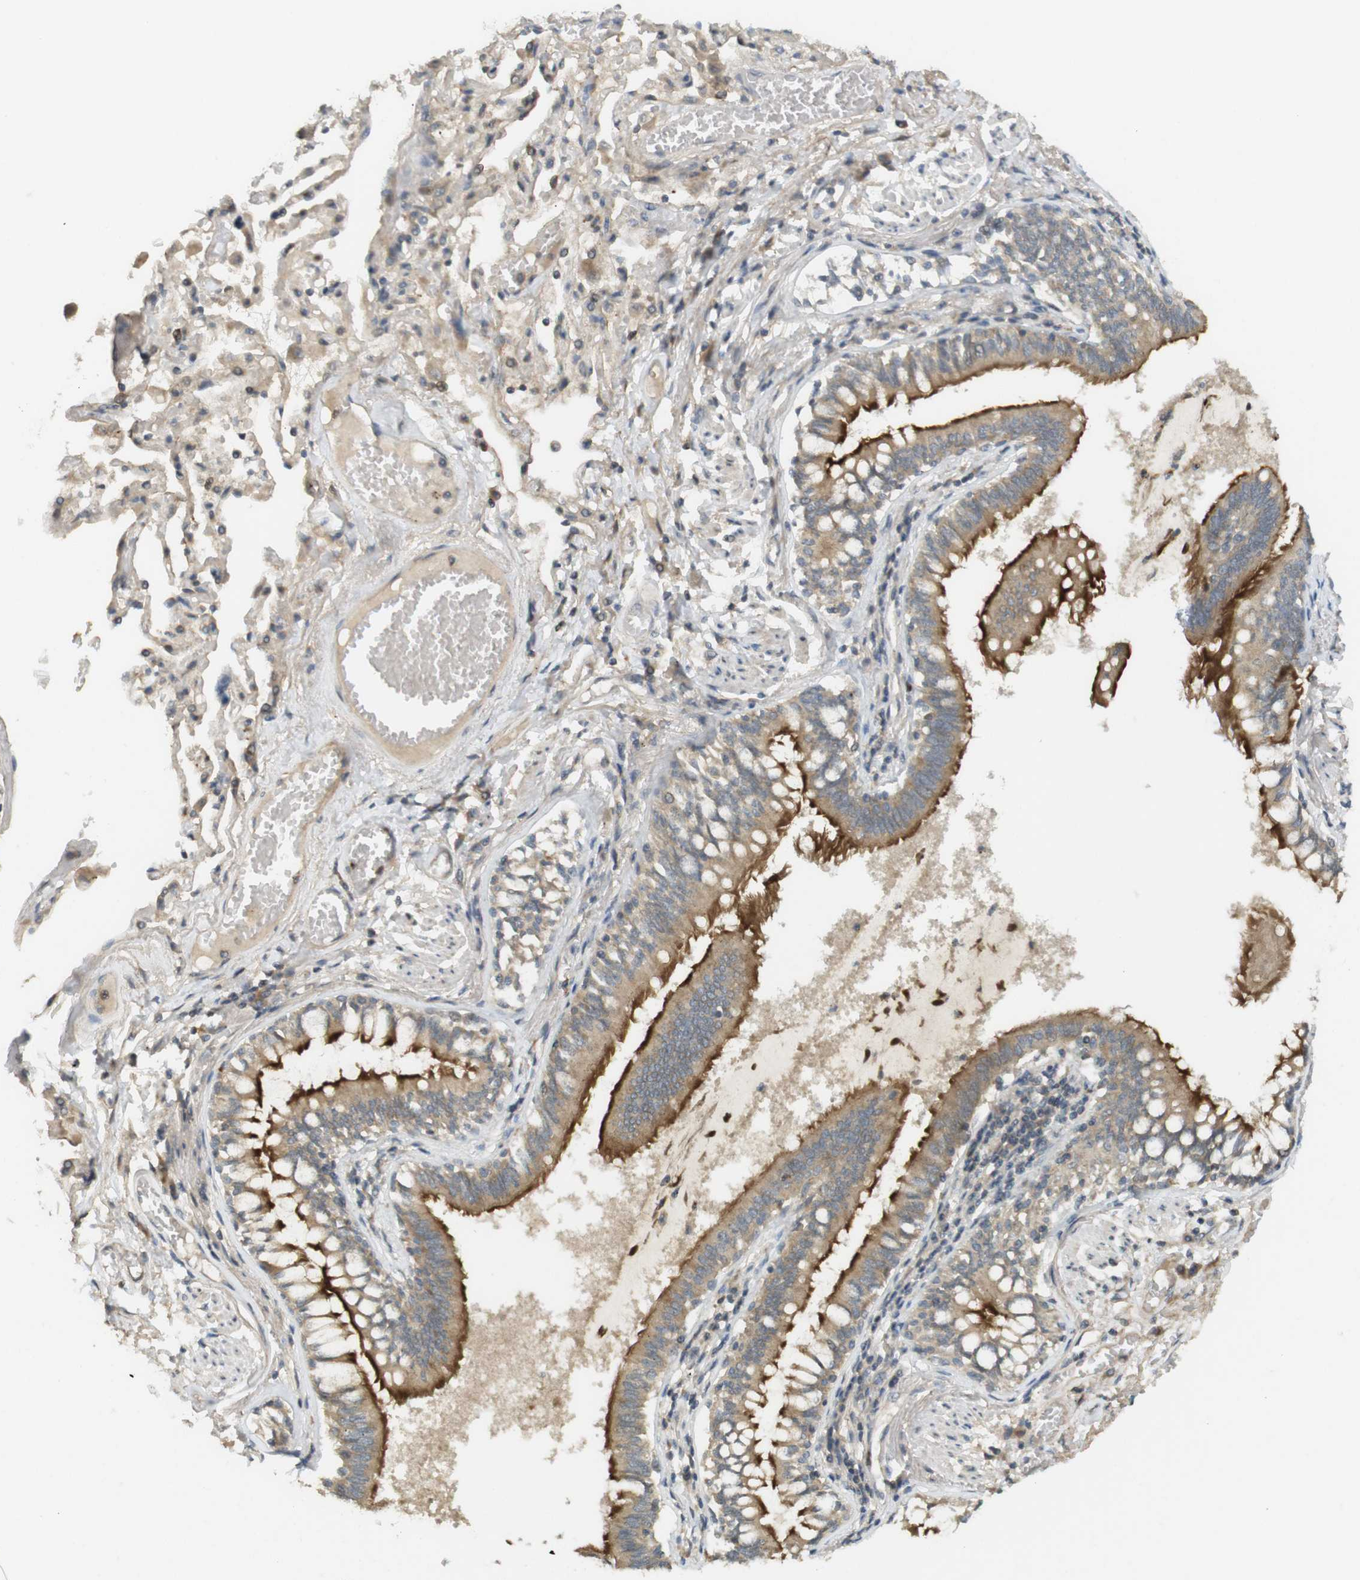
{"staining": {"intensity": "strong", "quantity": ">75%", "location": "cytoplasmic/membranous"}, "tissue": "bronchus", "cell_type": "Respiratory epithelial cells", "image_type": "normal", "snomed": [{"axis": "morphology", "description": "Normal tissue, NOS"}, {"axis": "morphology", "description": "Inflammation, NOS"}, {"axis": "topography", "description": "Cartilage tissue"}, {"axis": "topography", "description": "Lung"}], "caption": "Immunohistochemical staining of unremarkable bronchus exhibits high levels of strong cytoplasmic/membranous positivity in about >75% of respiratory epithelial cells.", "gene": "CLRN3", "patient": {"sex": "male", "age": 71}}